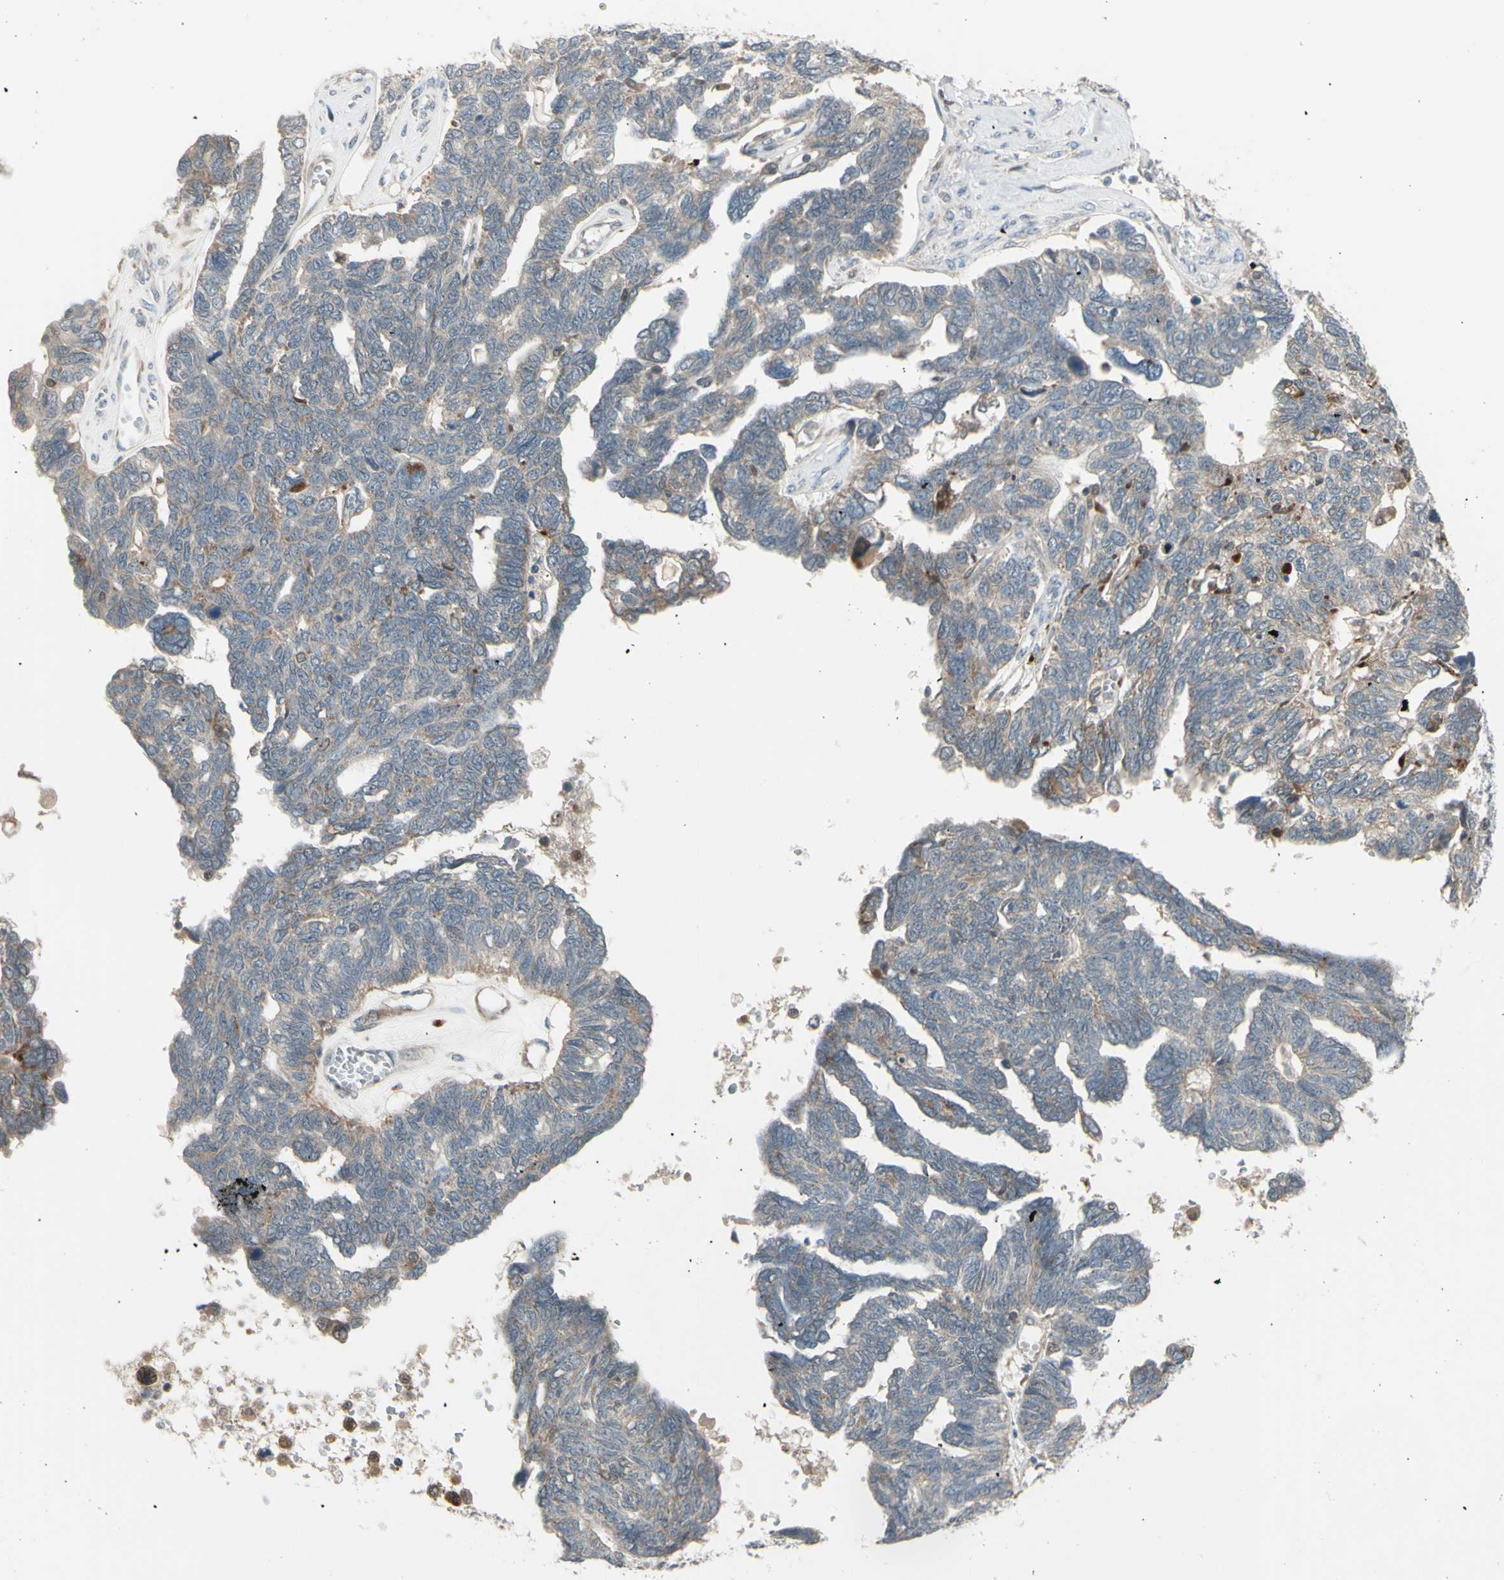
{"staining": {"intensity": "weak", "quantity": ">75%", "location": "cytoplasmic/membranous"}, "tissue": "ovarian cancer", "cell_type": "Tumor cells", "image_type": "cancer", "snomed": [{"axis": "morphology", "description": "Cystadenocarcinoma, serous, NOS"}, {"axis": "topography", "description": "Ovary"}], "caption": "Immunohistochemical staining of human ovarian cancer (serous cystadenocarcinoma) demonstrates low levels of weak cytoplasmic/membranous positivity in about >75% of tumor cells. (DAB (3,3'-diaminobenzidine) IHC with brightfield microscopy, high magnification).", "gene": "OSTM1", "patient": {"sex": "female", "age": 79}}